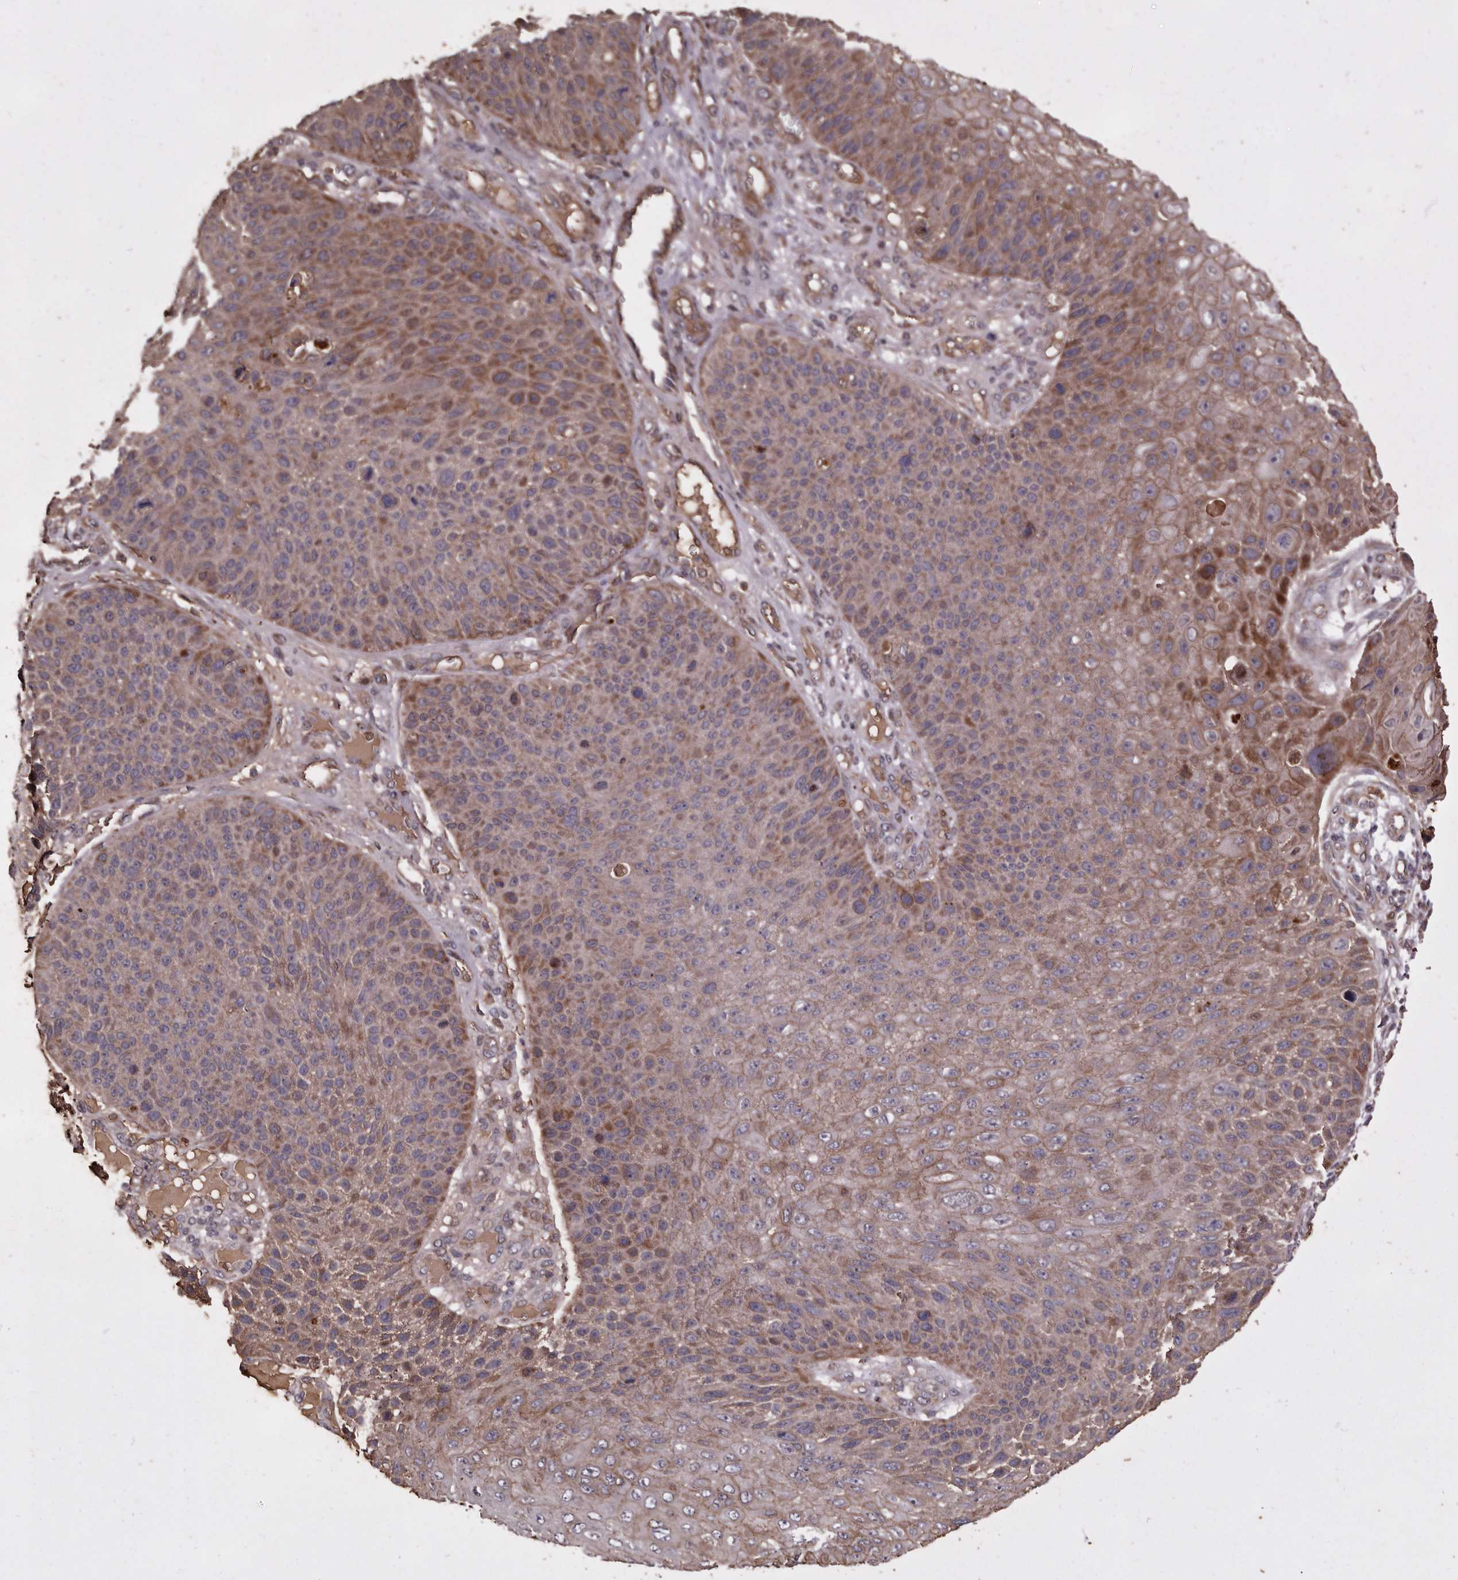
{"staining": {"intensity": "moderate", "quantity": "25%-75%", "location": "cytoplasmic/membranous"}, "tissue": "skin cancer", "cell_type": "Tumor cells", "image_type": "cancer", "snomed": [{"axis": "morphology", "description": "Squamous cell carcinoma, NOS"}, {"axis": "topography", "description": "Skin"}], "caption": "Immunohistochemical staining of skin cancer reveals medium levels of moderate cytoplasmic/membranous staining in about 25%-75% of tumor cells. The staining was performed using DAB (3,3'-diaminobenzidine), with brown indicating positive protein expression. Nuclei are stained blue with hematoxylin.", "gene": "RANBP17", "patient": {"sex": "female", "age": 88}}